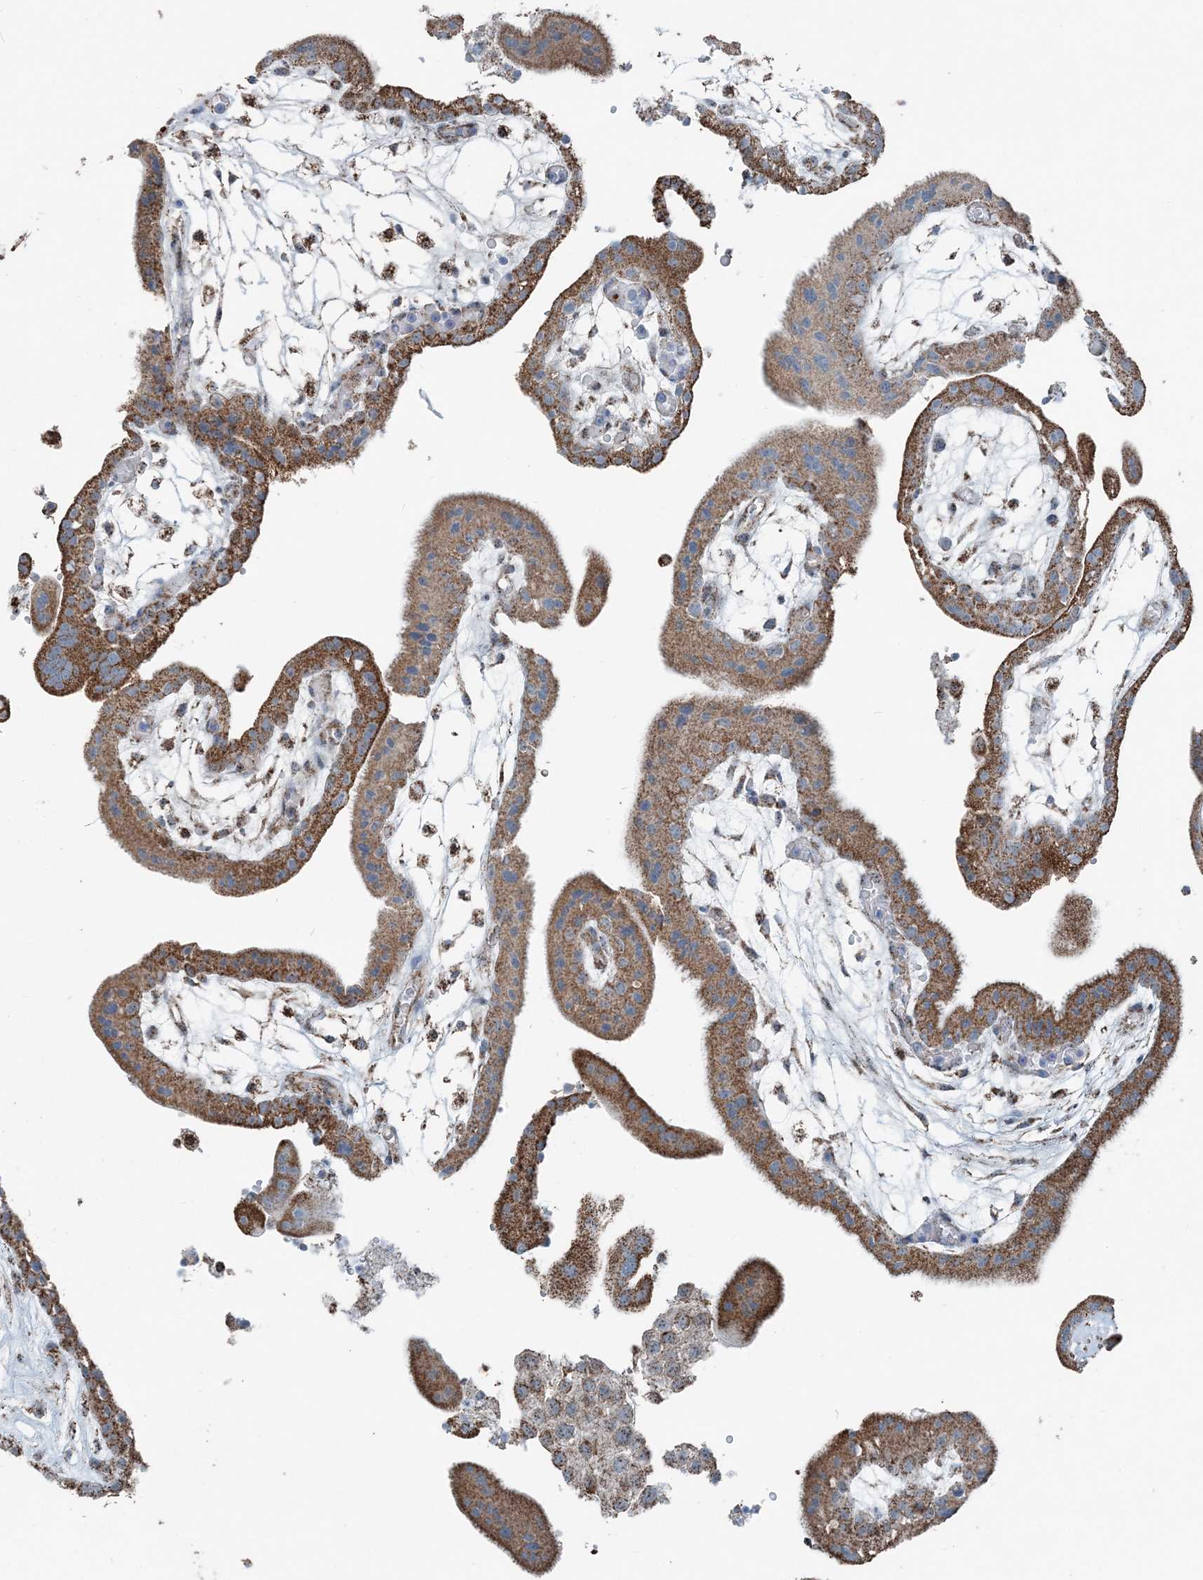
{"staining": {"intensity": "strong", "quantity": ">75%", "location": "cytoplasmic/membranous"}, "tissue": "placenta", "cell_type": "Decidual cells", "image_type": "normal", "snomed": [{"axis": "morphology", "description": "Normal tissue, NOS"}, {"axis": "topography", "description": "Placenta"}], "caption": "This image exhibits immunohistochemistry (IHC) staining of unremarkable placenta, with high strong cytoplasmic/membranous positivity in about >75% of decidual cells.", "gene": "SUCLG1", "patient": {"sex": "female", "age": 18}}